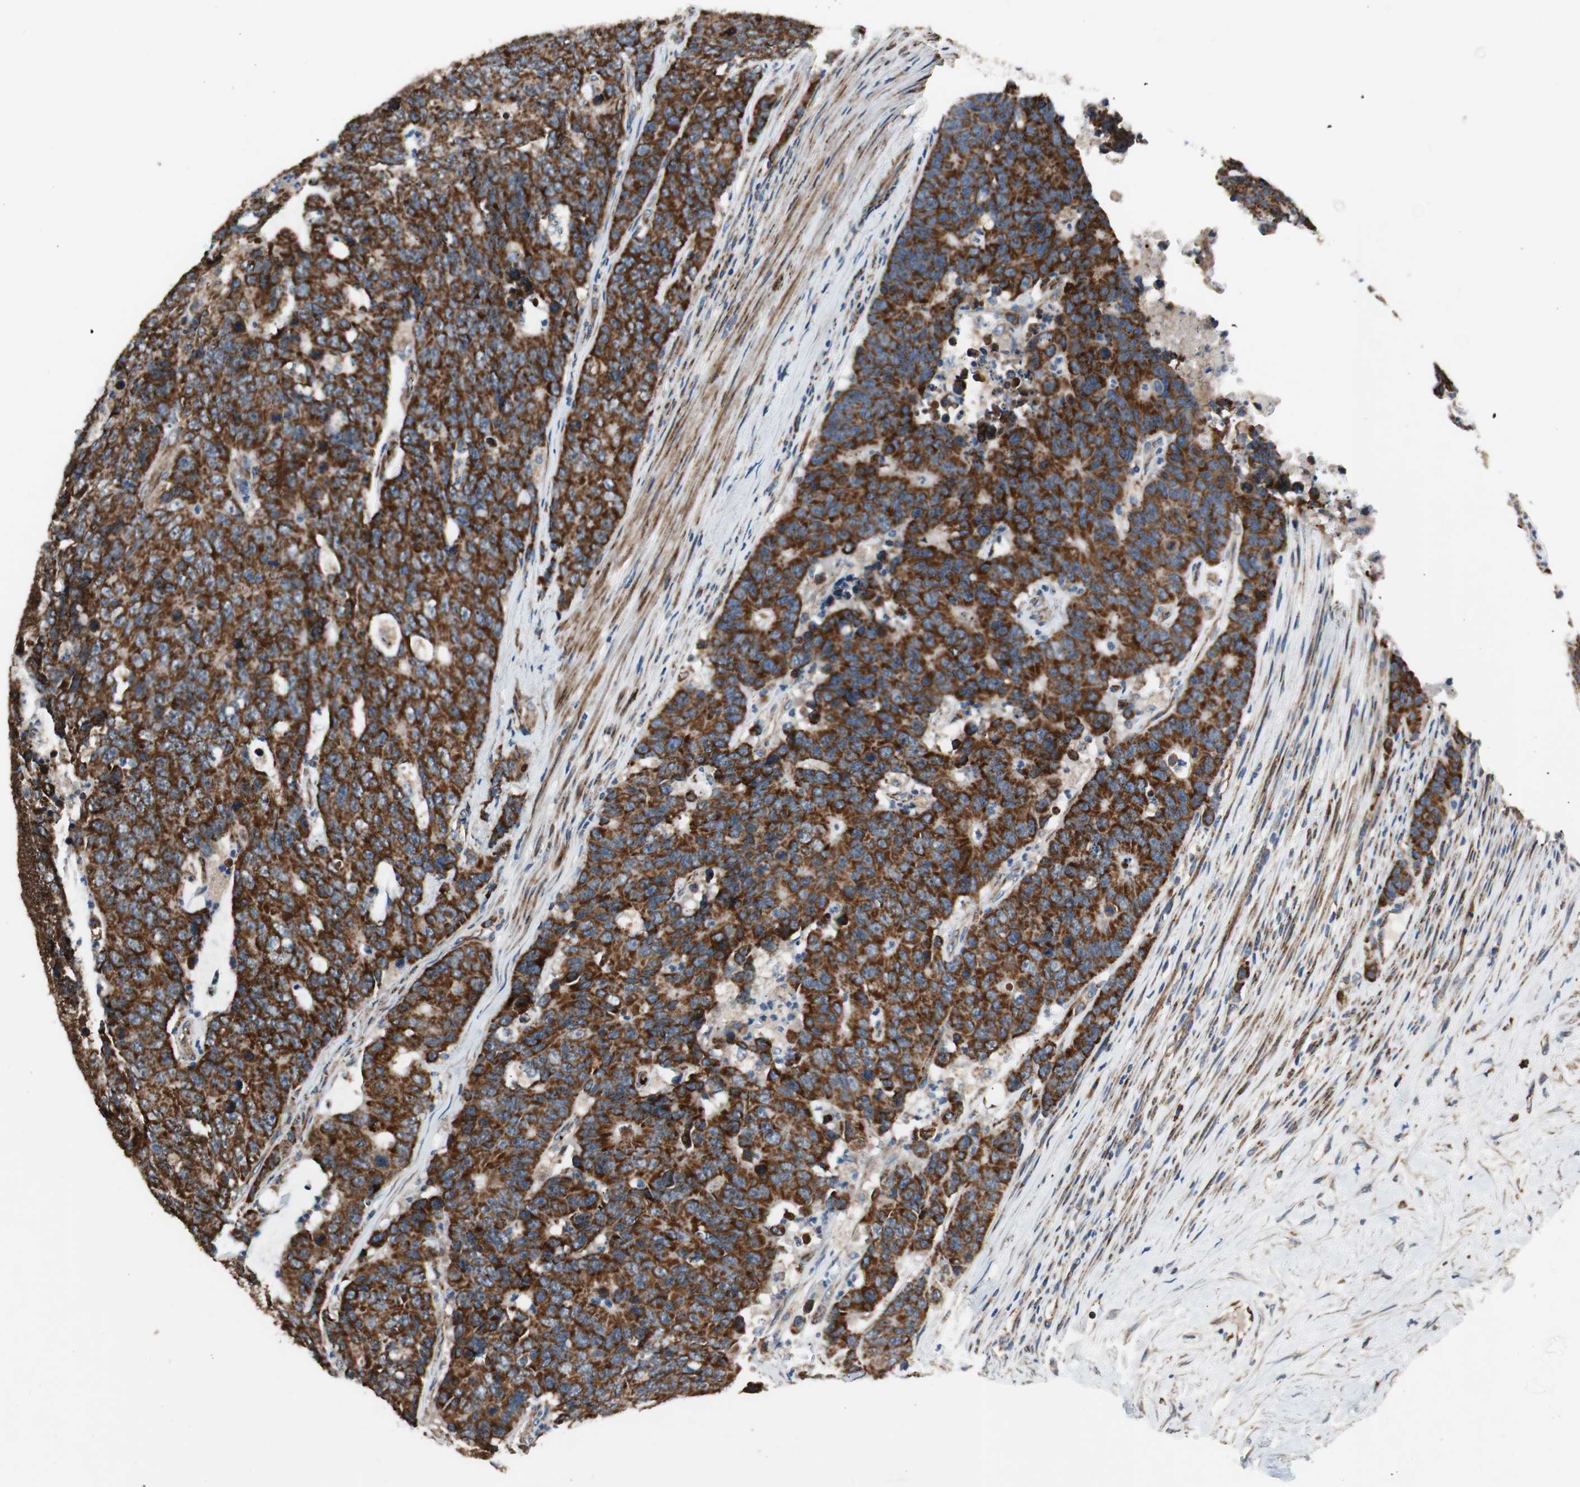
{"staining": {"intensity": "strong", "quantity": ">75%", "location": "cytoplasmic/membranous"}, "tissue": "colorectal cancer", "cell_type": "Tumor cells", "image_type": "cancer", "snomed": [{"axis": "morphology", "description": "Adenocarcinoma, NOS"}, {"axis": "topography", "description": "Colon"}], "caption": "The immunohistochemical stain highlights strong cytoplasmic/membranous positivity in tumor cells of colorectal cancer (adenocarcinoma) tissue.", "gene": "AKAP1", "patient": {"sex": "female", "age": 86}}